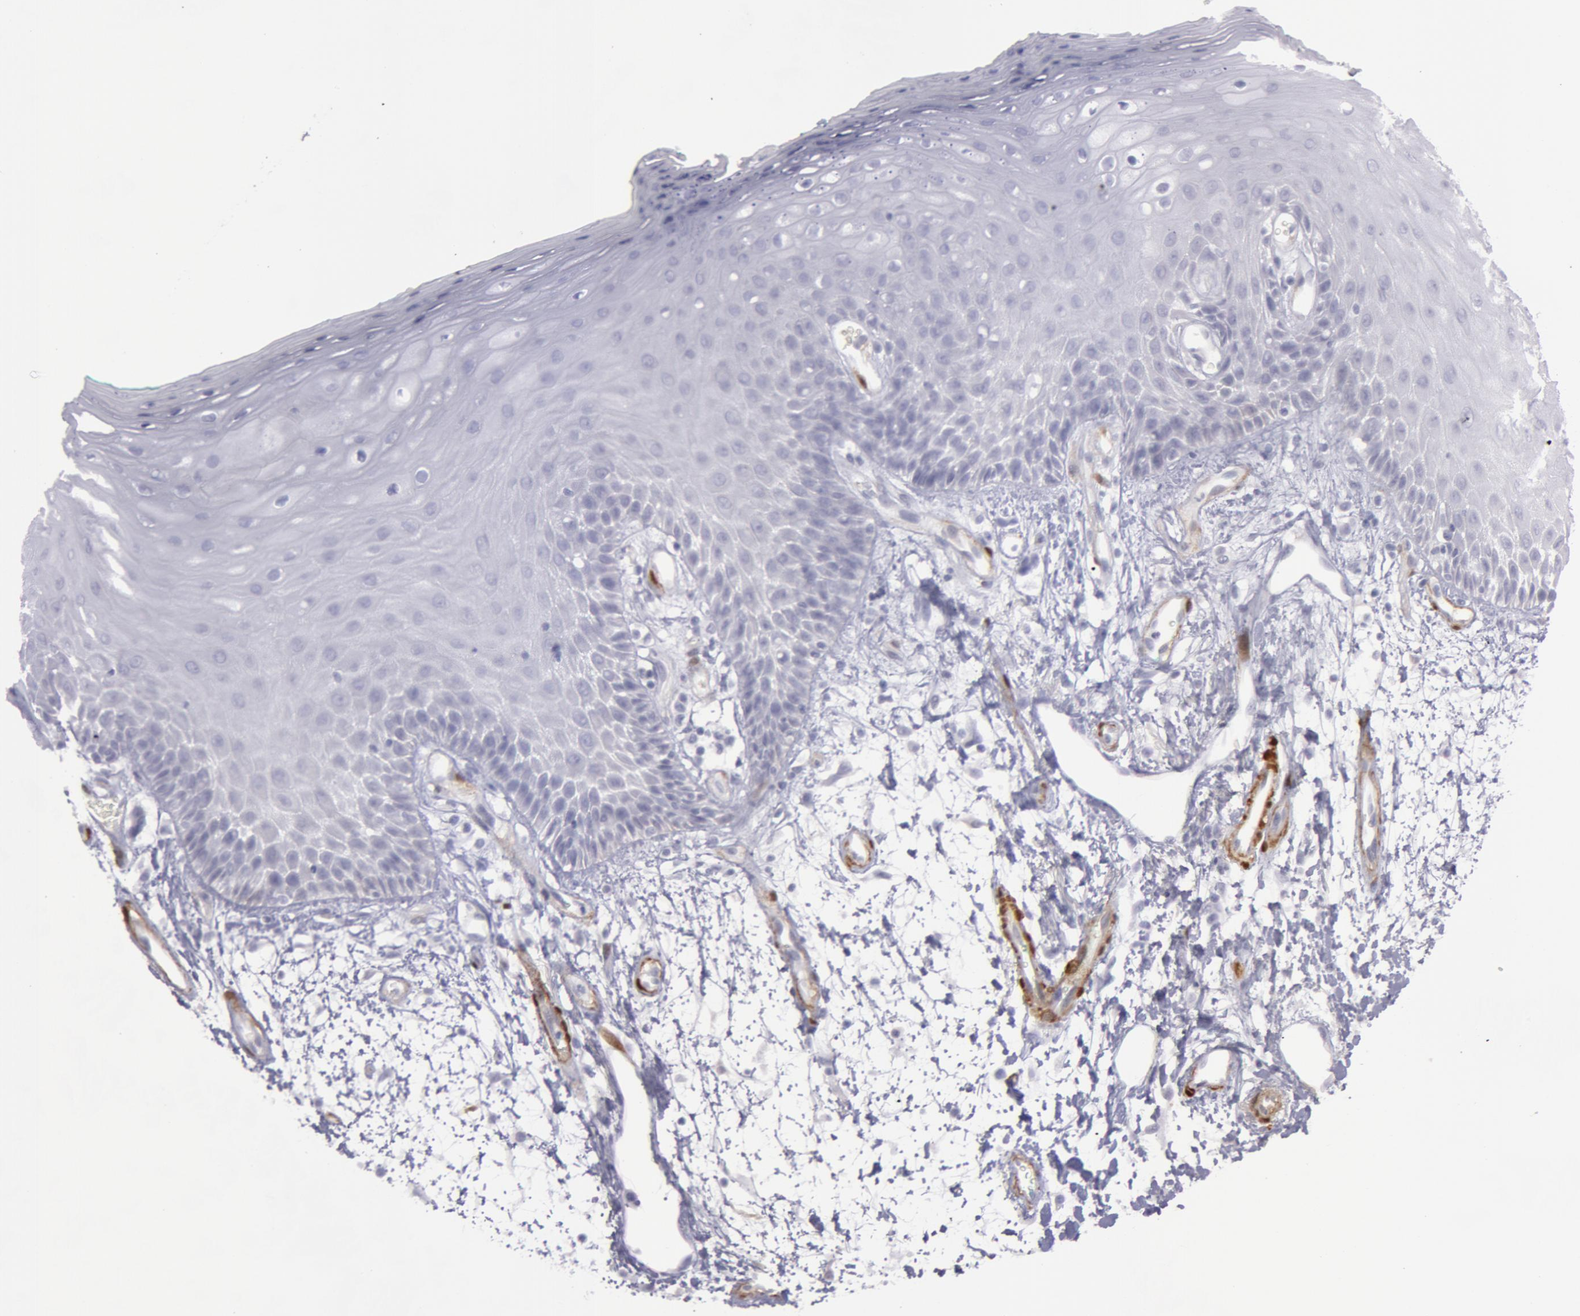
{"staining": {"intensity": "weak", "quantity": "<25%", "location": "cytoplasmic/membranous"}, "tissue": "oral mucosa", "cell_type": "Squamous epithelial cells", "image_type": "normal", "snomed": [{"axis": "morphology", "description": "Normal tissue, NOS"}, {"axis": "morphology", "description": "Squamous cell carcinoma, NOS"}, {"axis": "topography", "description": "Skeletal muscle"}, {"axis": "topography", "description": "Oral tissue"}, {"axis": "topography", "description": "Head-Neck"}], "caption": "Oral mucosa was stained to show a protein in brown. There is no significant staining in squamous epithelial cells. (DAB (3,3'-diaminobenzidine) immunohistochemistry (IHC) visualized using brightfield microscopy, high magnification).", "gene": "TAGLN", "patient": {"sex": "female", "age": 84}}